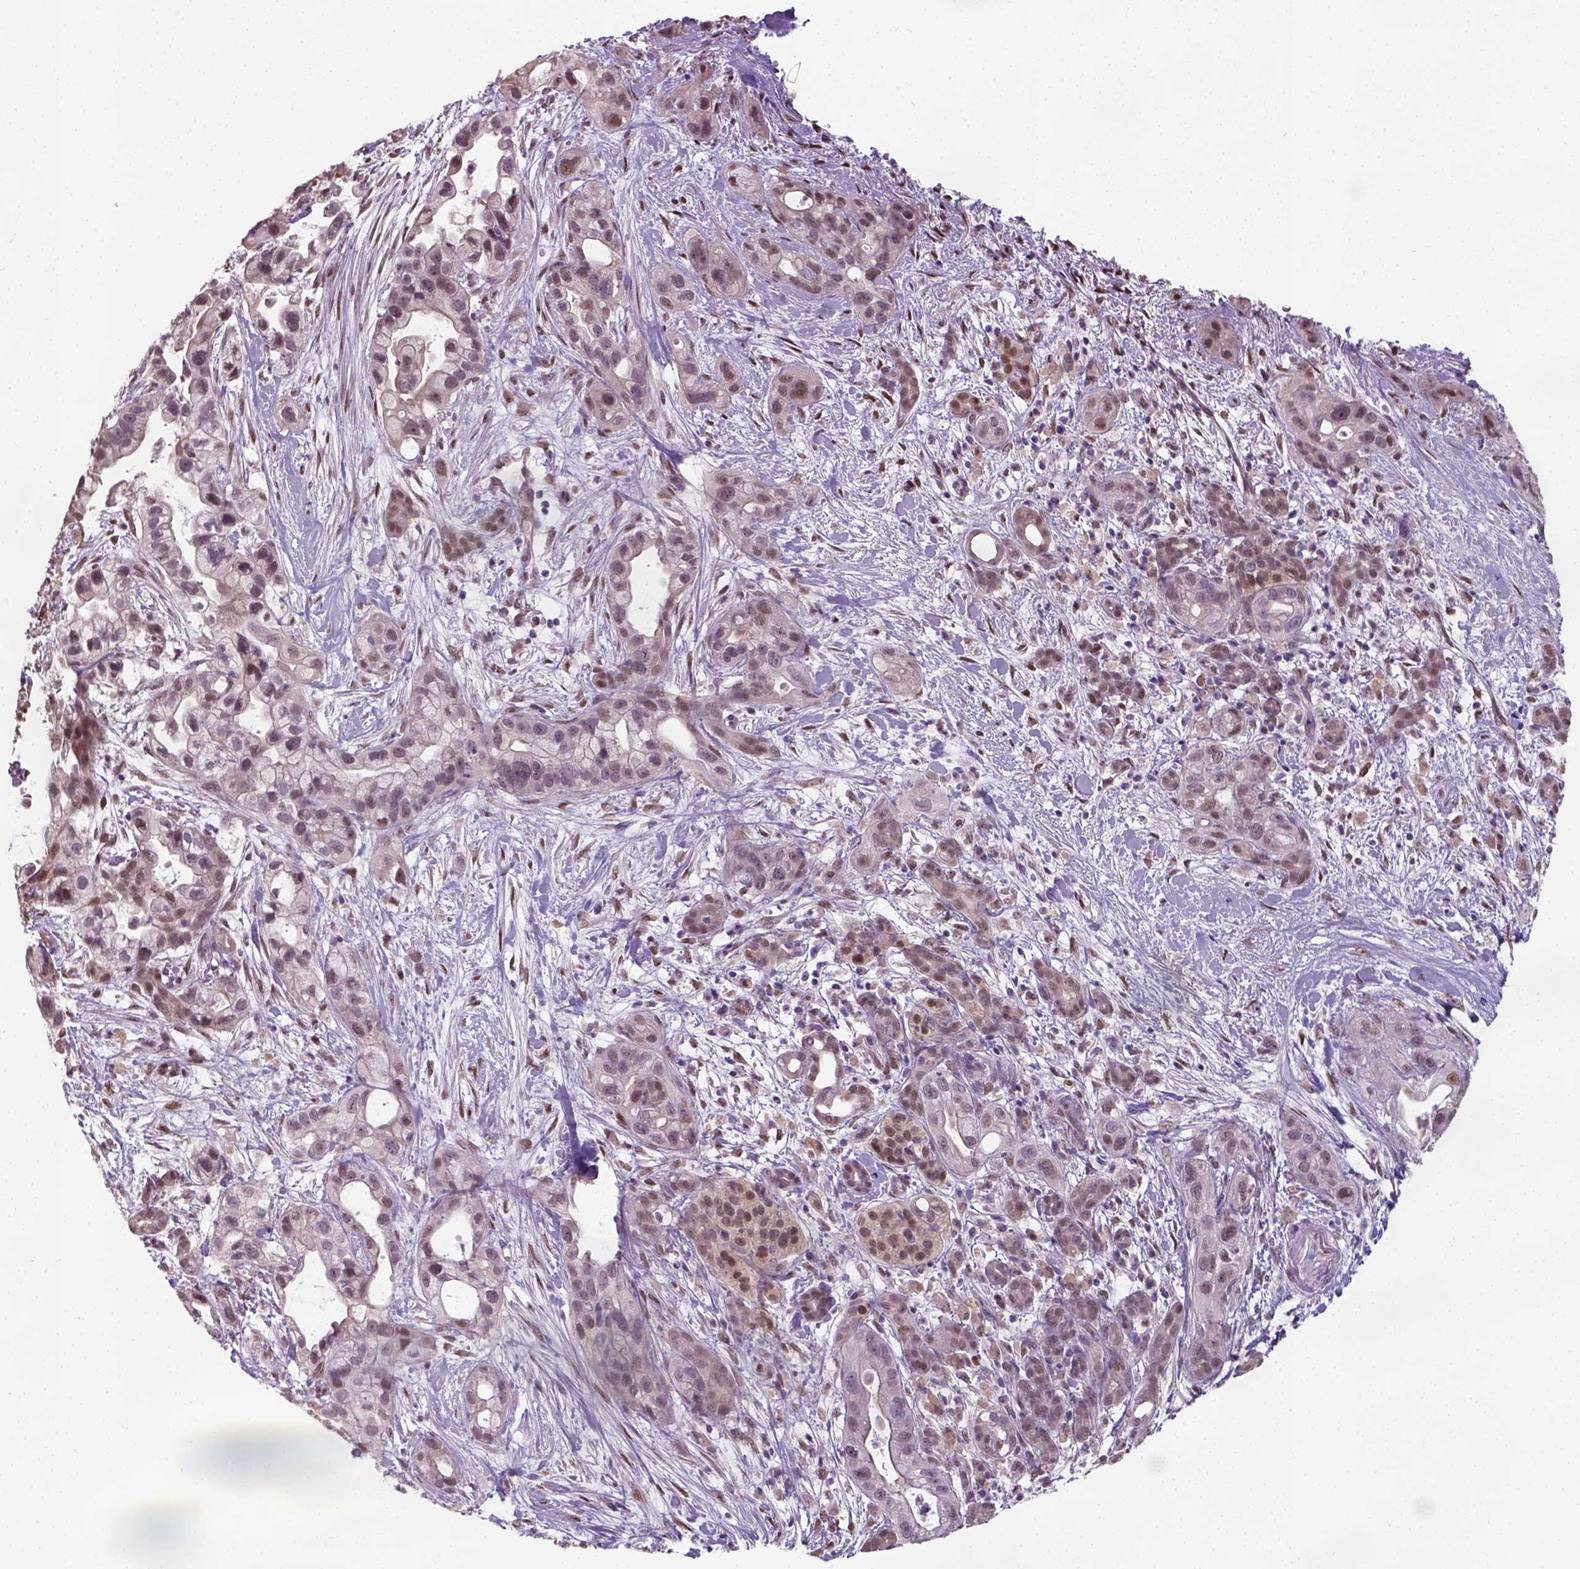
{"staining": {"intensity": "moderate", "quantity": "<25%", "location": "nuclear"}, "tissue": "pancreatic cancer", "cell_type": "Tumor cells", "image_type": "cancer", "snomed": [{"axis": "morphology", "description": "Adenocarcinoma, NOS"}, {"axis": "topography", "description": "Pancreas"}], "caption": "Human pancreatic cancer stained with a protein marker exhibits moderate staining in tumor cells.", "gene": "C1orf112", "patient": {"sex": "male", "age": 44}}